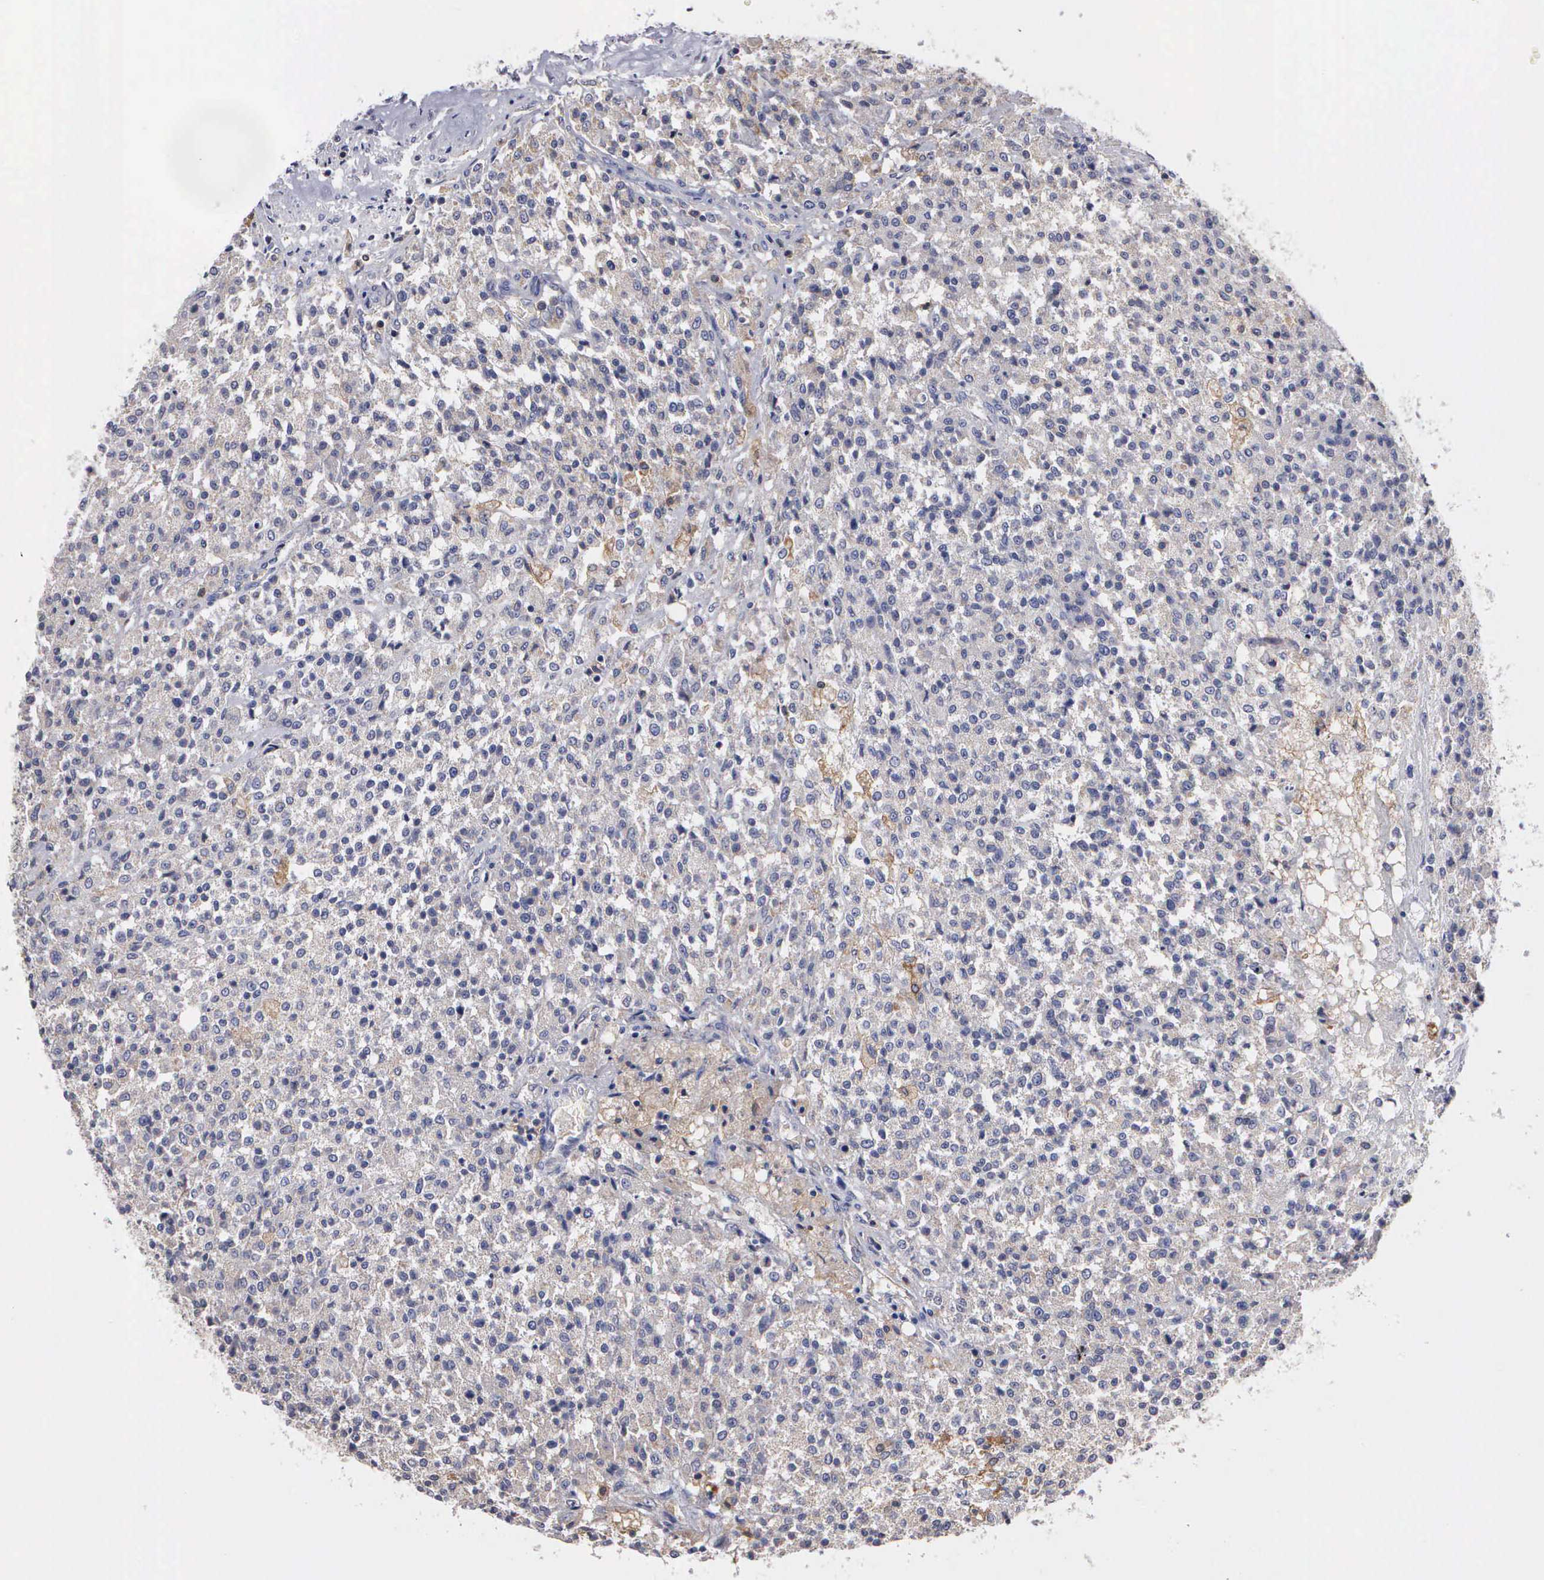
{"staining": {"intensity": "negative", "quantity": "none", "location": "none"}, "tissue": "testis cancer", "cell_type": "Tumor cells", "image_type": "cancer", "snomed": [{"axis": "morphology", "description": "Seminoma, NOS"}, {"axis": "topography", "description": "Testis"}], "caption": "Protein analysis of testis cancer shows no significant expression in tumor cells. The staining is performed using DAB (3,3'-diaminobenzidine) brown chromogen with nuclei counter-stained in using hematoxylin.", "gene": "PTGS2", "patient": {"sex": "male", "age": 59}}